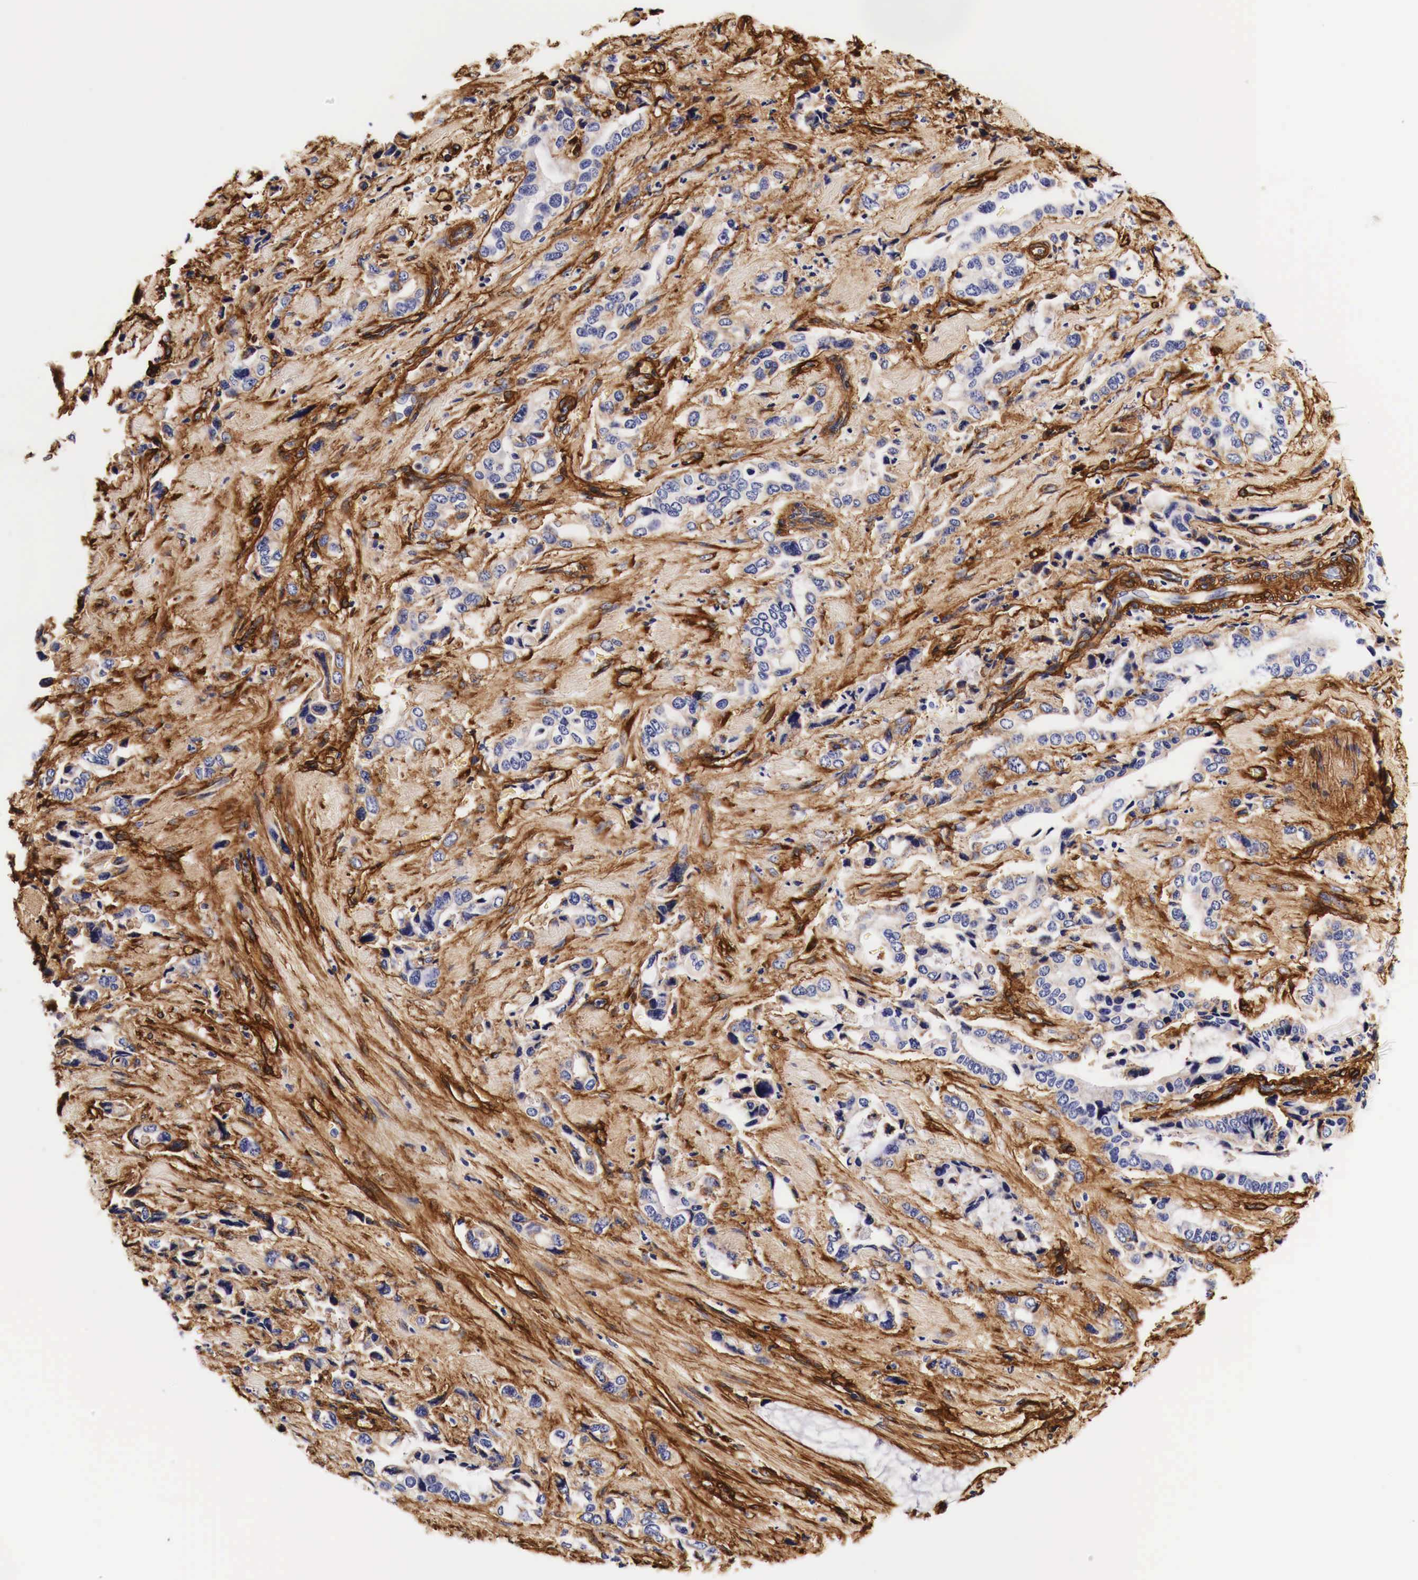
{"staining": {"intensity": "weak", "quantity": "<25%", "location": "cytoplasmic/membranous"}, "tissue": "pancreatic cancer", "cell_type": "Tumor cells", "image_type": "cancer", "snomed": [{"axis": "morphology", "description": "Adenocarcinoma, NOS"}, {"axis": "topography", "description": "Pancreas"}], "caption": "Photomicrograph shows no significant protein staining in tumor cells of pancreatic cancer (adenocarcinoma).", "gene": "LAMB2", "patient": {"sex": "male", "age": 69}}